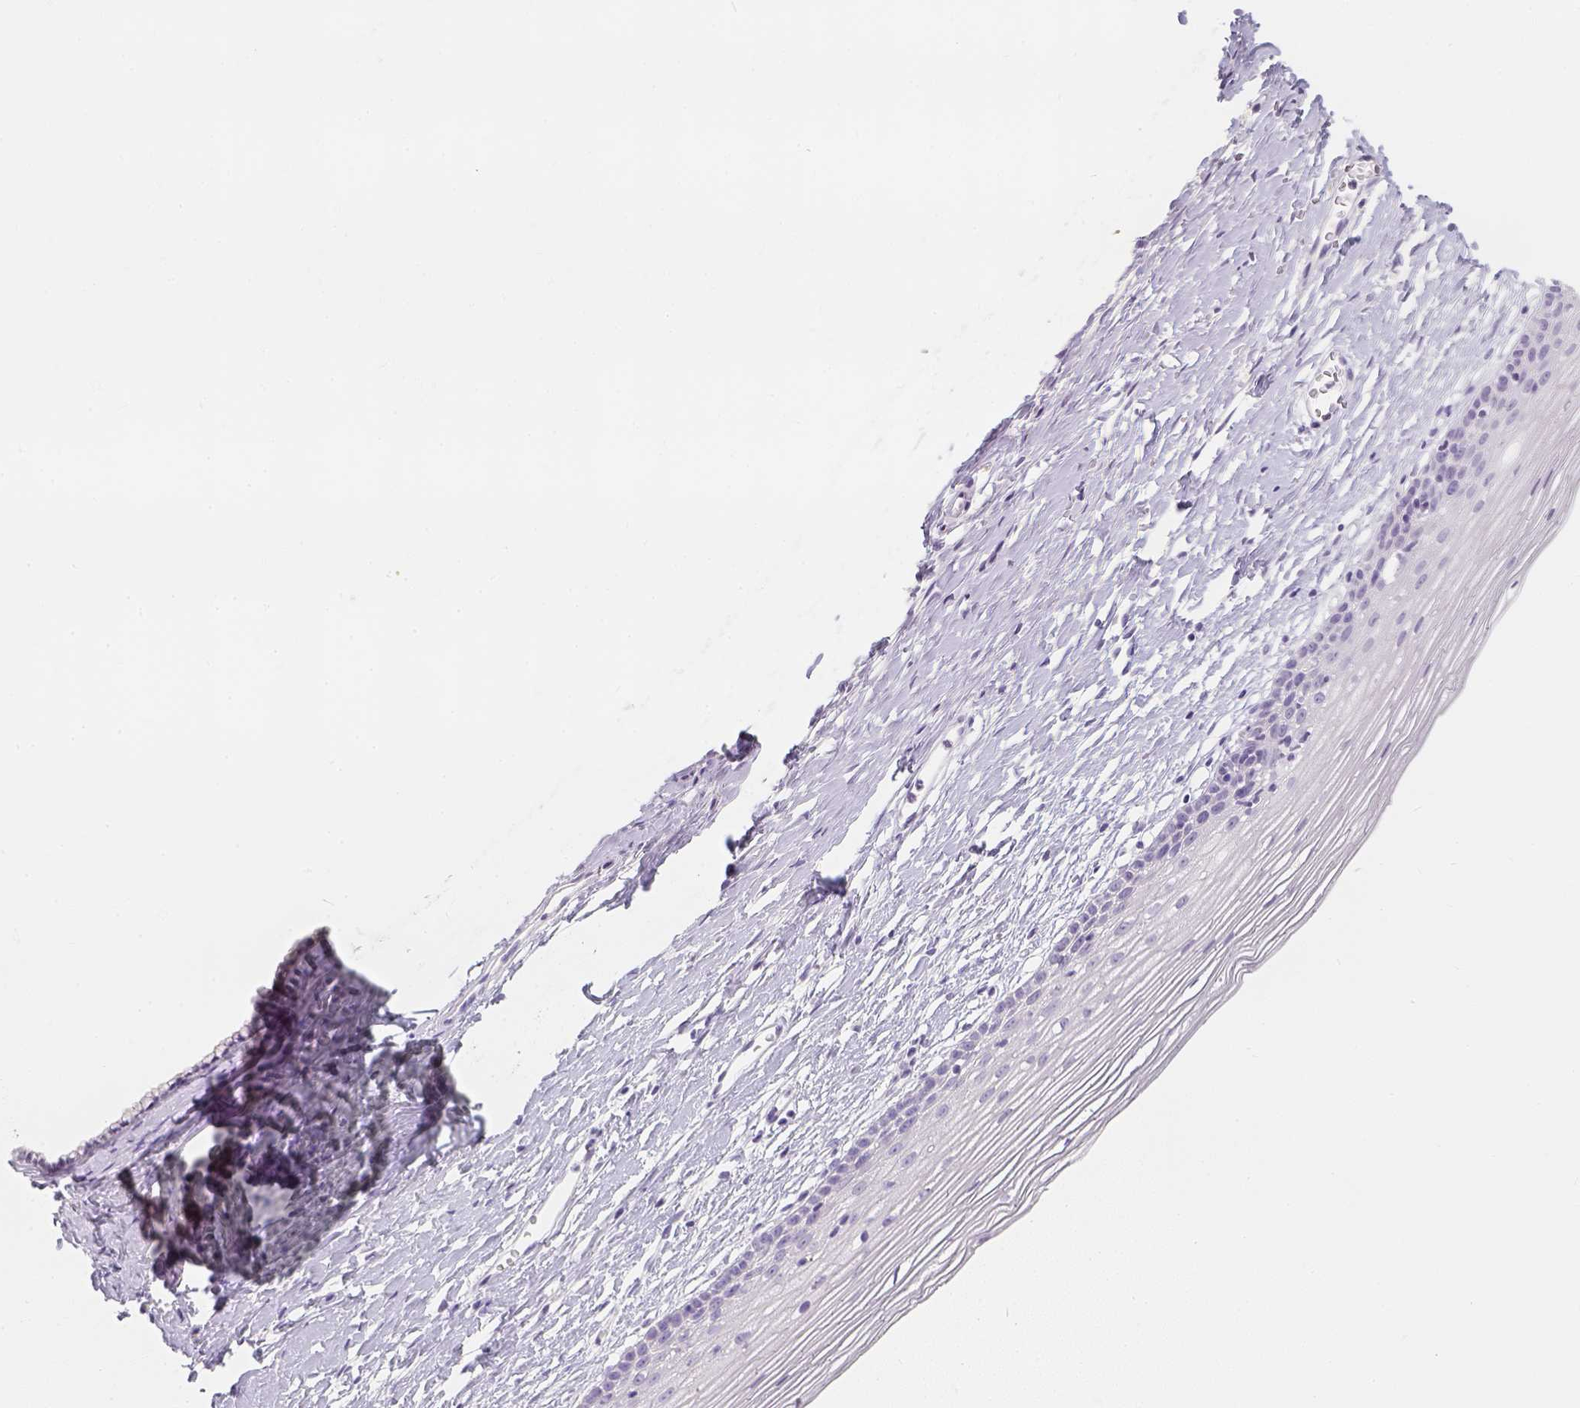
{"staining": {"intensity": "negative", "quantity": "none", "location": "none"}, "tissue": "cervix", "cell_type": "Glandular cells", "image_type": "normal", "snomed": [{"axis": "morphology", "description": "Normal tissue, NOS"}, {"axis": "topography", "description": "Cervix"}], "caption": "A high-resolution micrograph shows immunohistochemistry staining of benign cervix, which shows no significant staining in glandular cells.", "gene": "SLC18A1", "patient": {"sex": "female", "age": 40}}